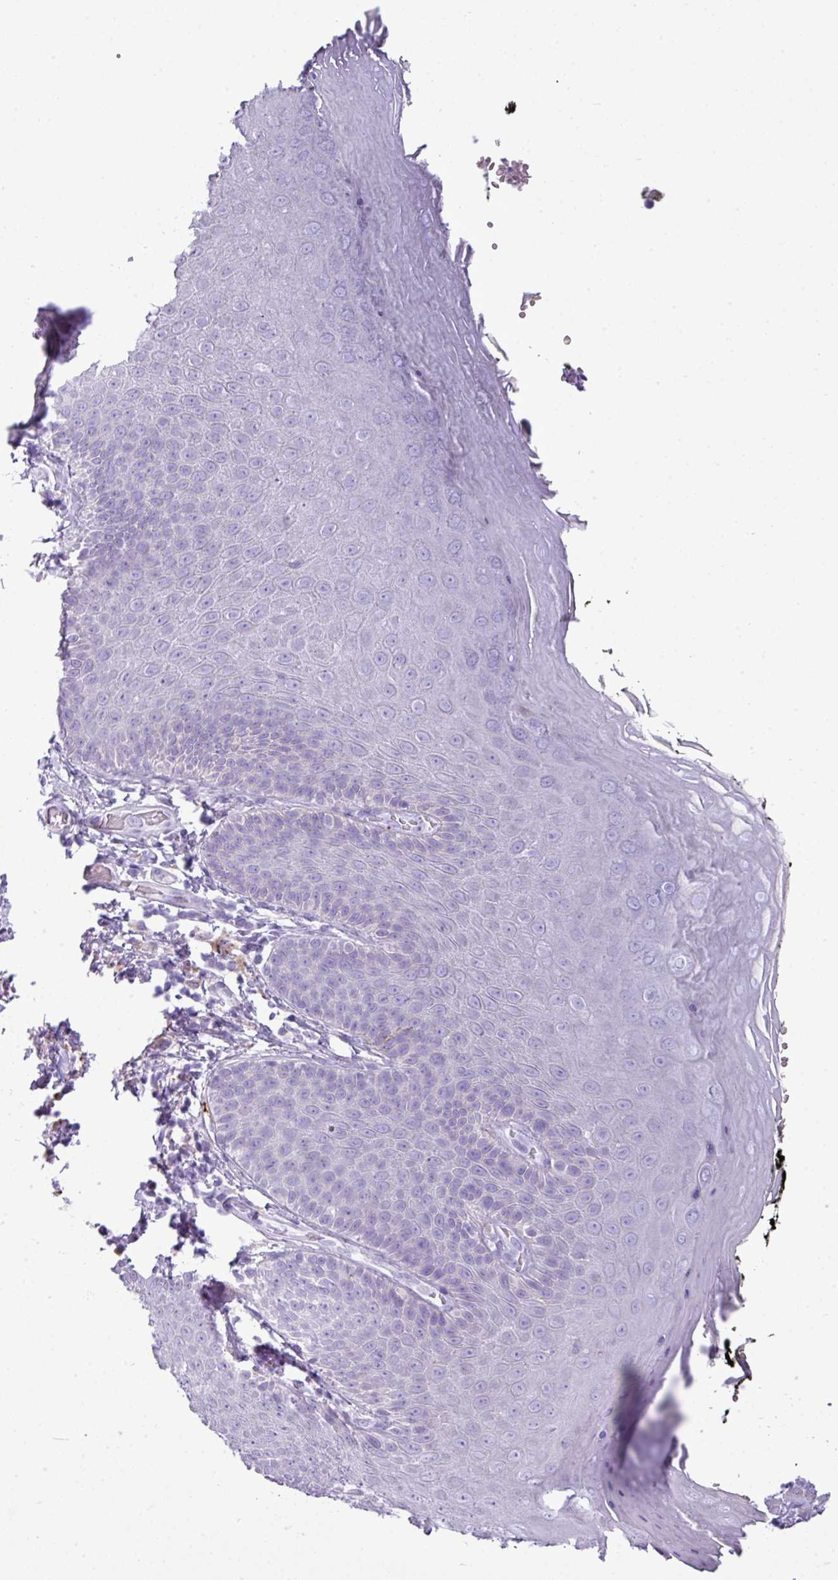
{"staining": {"intensity": "negative", "quantity": "none", "location": "none"}, "tissue": "skin", "cell_type": "Epidermal cells", "image_type": "normal", "snomed": [{"axis": "morphology", "description": "Normal tissue, NOS"}, {"axis": "topography", "description": "Anal"}, {"axis": "topography", "description": "Peripheral nerve tissue"}], "caption": "This photomicrograph is of benign skin stained with immunohistochemistry (IHC) to label a protein in brown with the nuclei are counter-stained blue. There is no positivity in epidermal cells. (DAB (3,3'-diaminobenzidine) immunohistochemistry, high magnification).", "gene": "RBMXL2", "patient": {"sex": "male", "age": 53}}